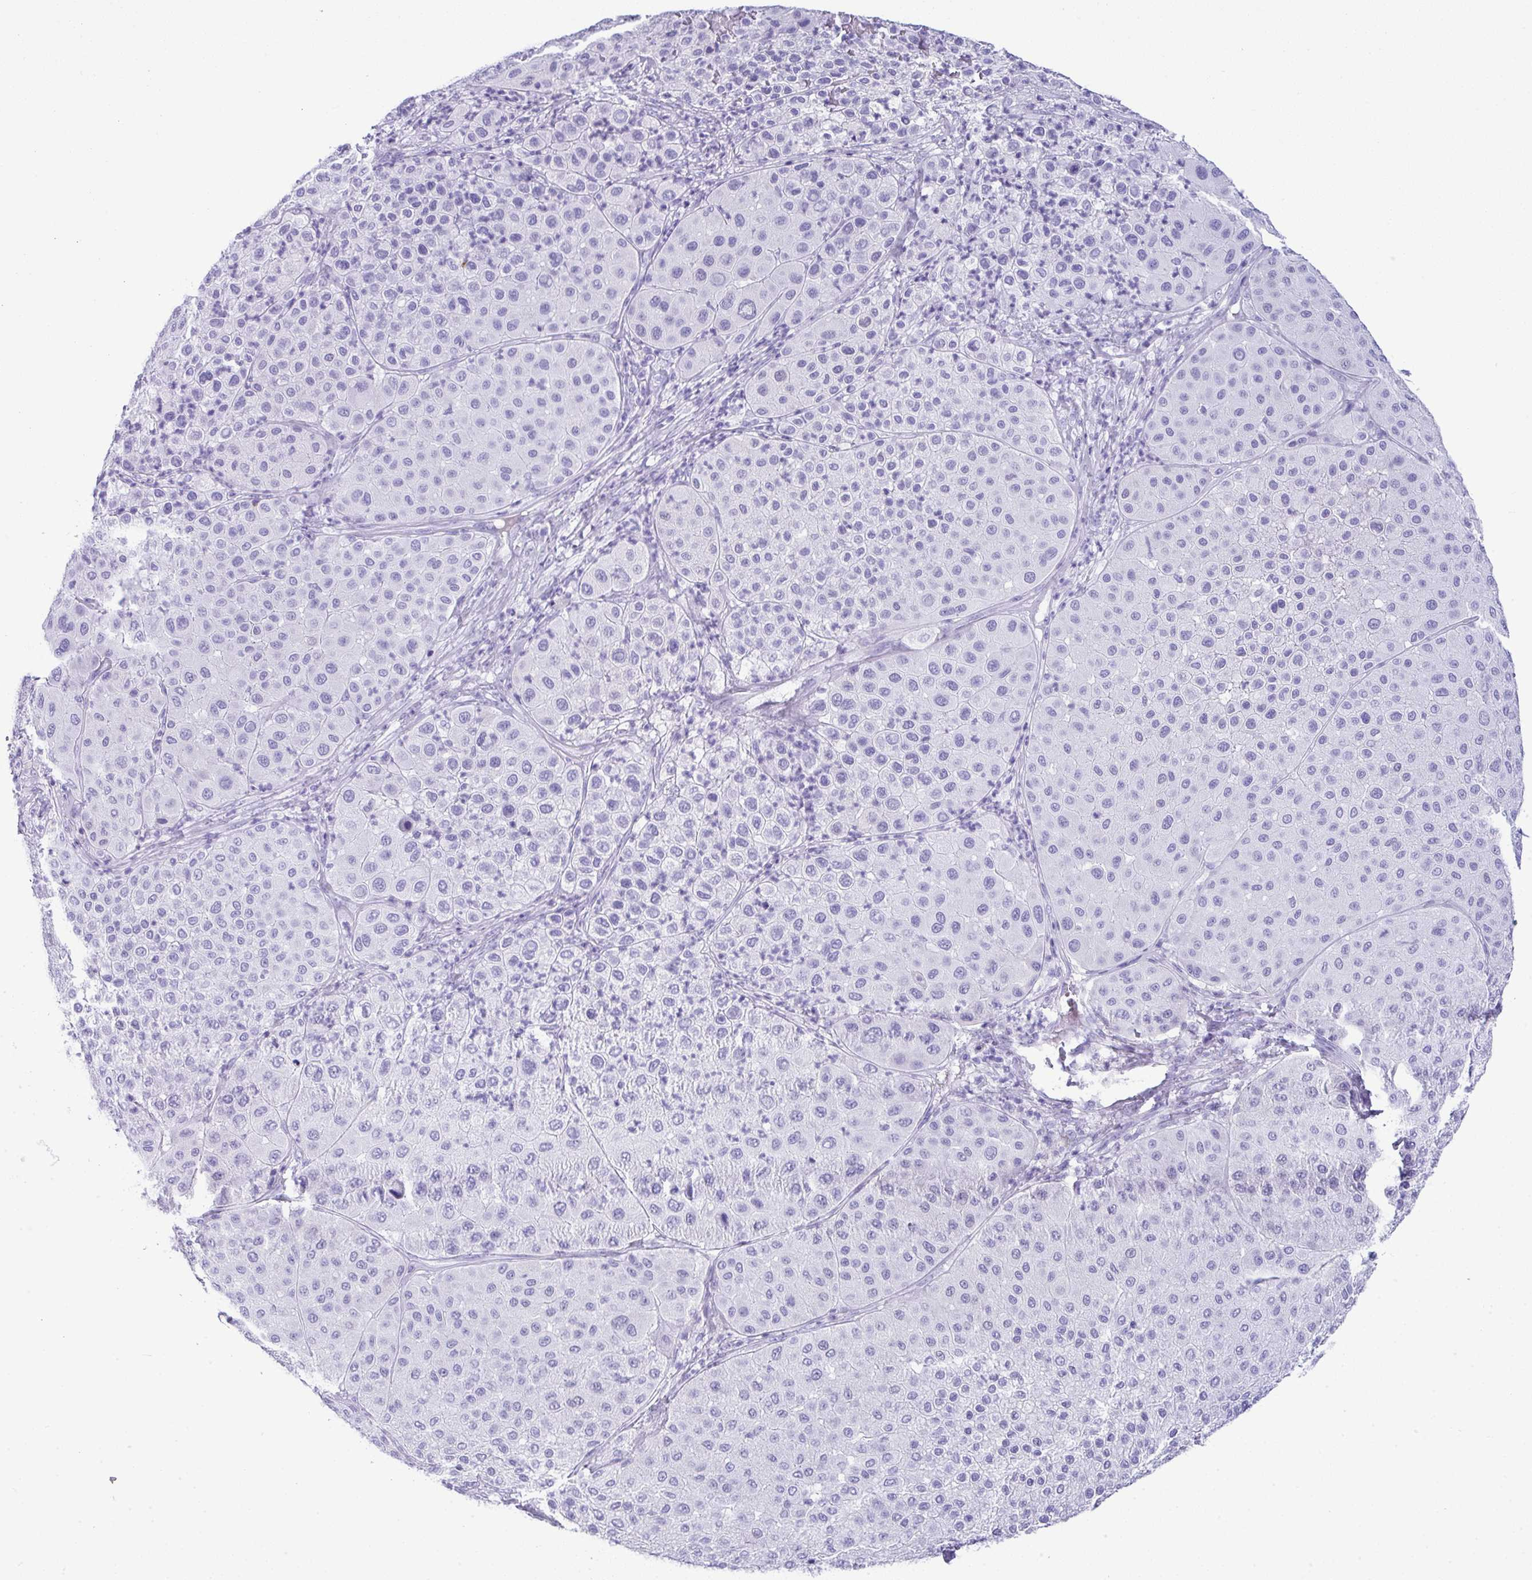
{"staining": {"intensity": "negative", "quantity": "none", "location": "none"}, "tissue": "melanoma", "cell_type": "Tumor cells", "image_type": "cancer", "snomed": [{"axis": "morphology", "description": "Malignant melanoma, Metastatic site"}, {"axis": "topography", "description": "Smooth muscle"}], "caption": "DAB (3,3'-diaminobenzidine) immunohistochemical staining of human melanoma reveals no significant positivity in tumor cells. (IHC, brightfield microscopy, high magnification).", "gene": "JCHAIN", "patient": {"sex": "male", "age": 41}}